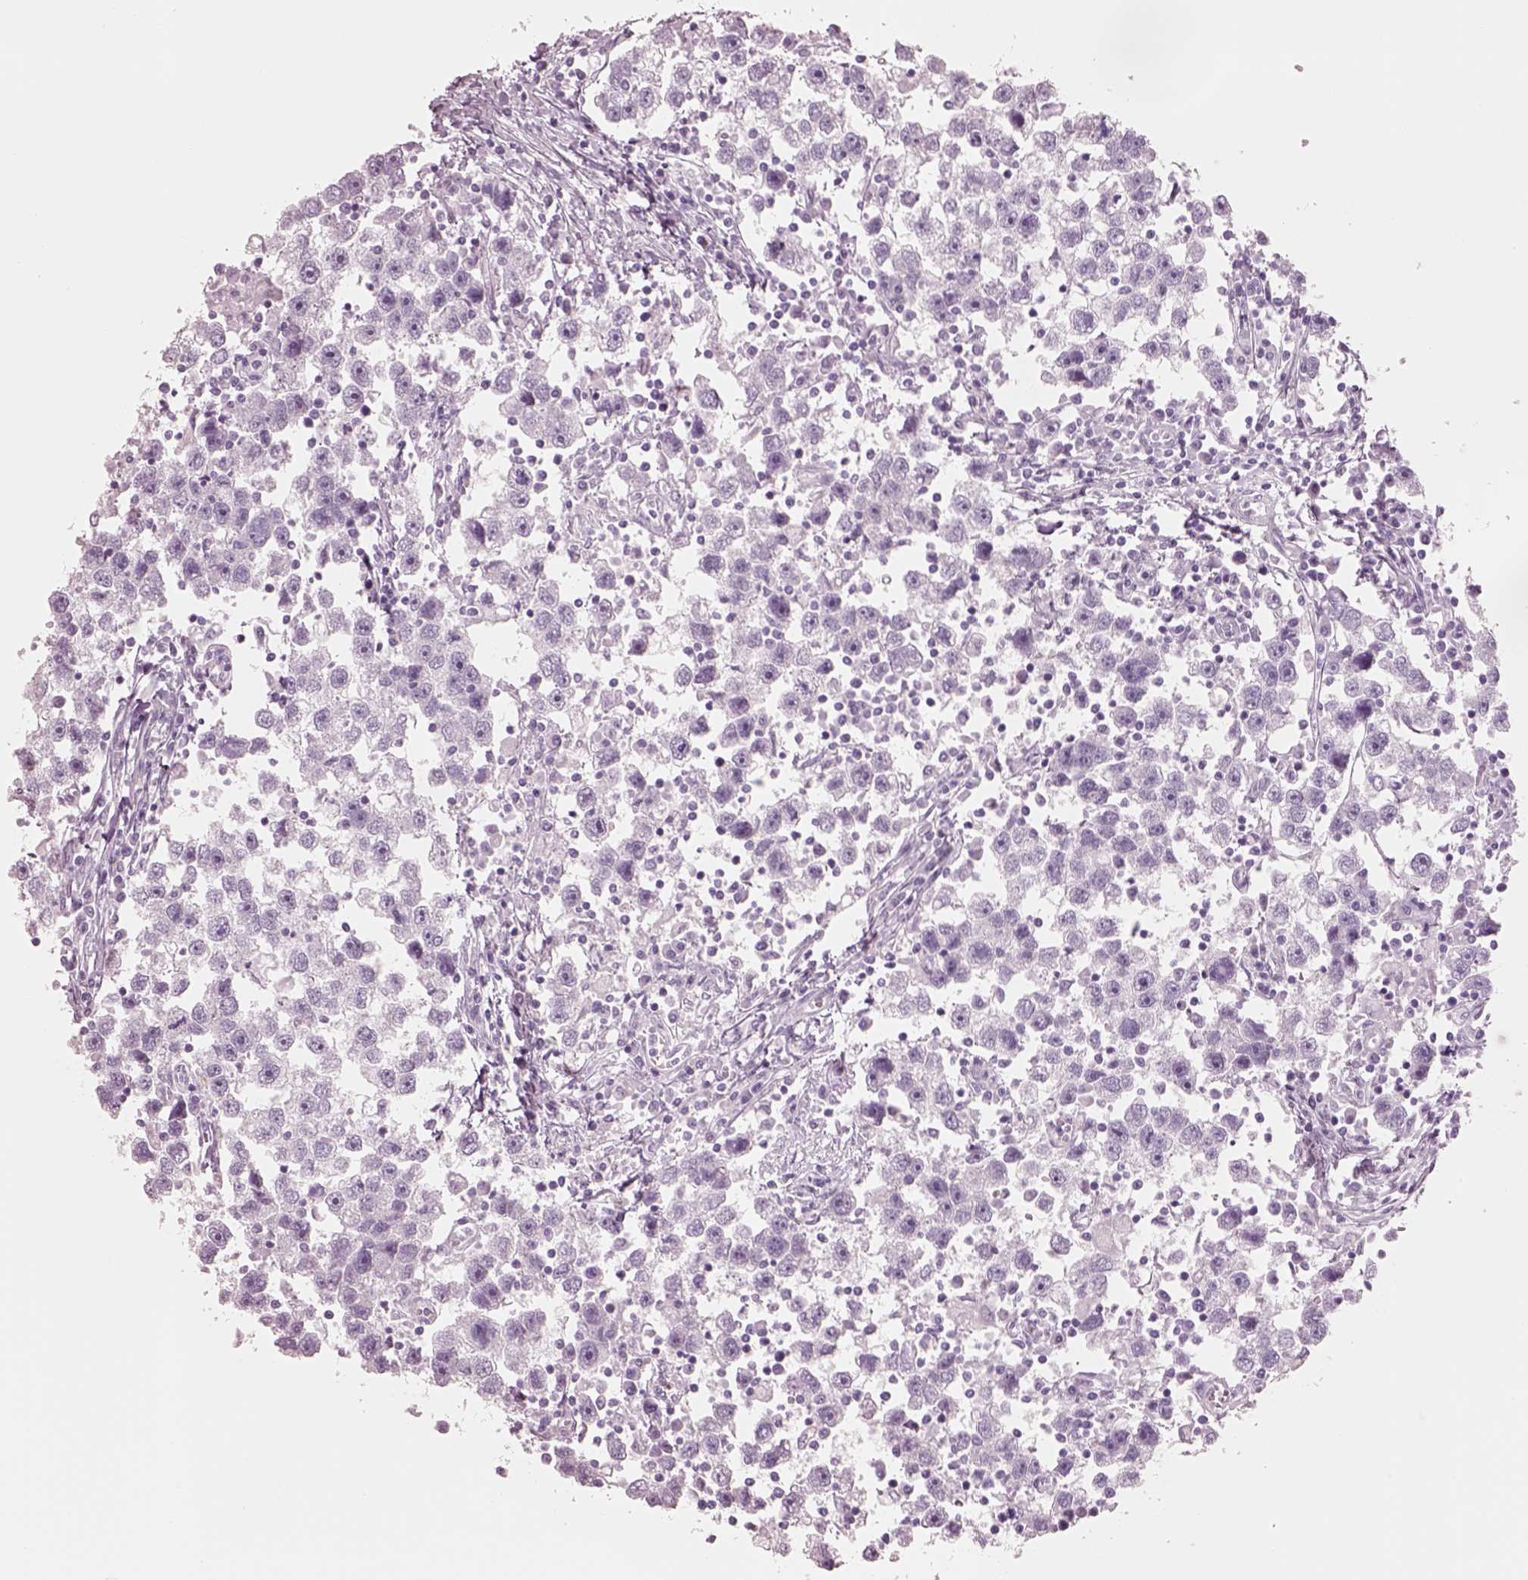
{"staining": {"intensity": "negative", "quantity": "none", "location": "none"}, "tissue": "testis cancer", "cell_type": "Tumor cells", "image_type": "cancer", "snomed": [{"axis": "morphology", "description": "Seminoma, NOS"}, {"axis": "topography", "description": "Testis"}], "caption": "Image shows no protein staining in tumor cells of testis cancer (seminoma) tissue.", "gene": "PNOC", "patient": {"sex": "male", "age": 30}}